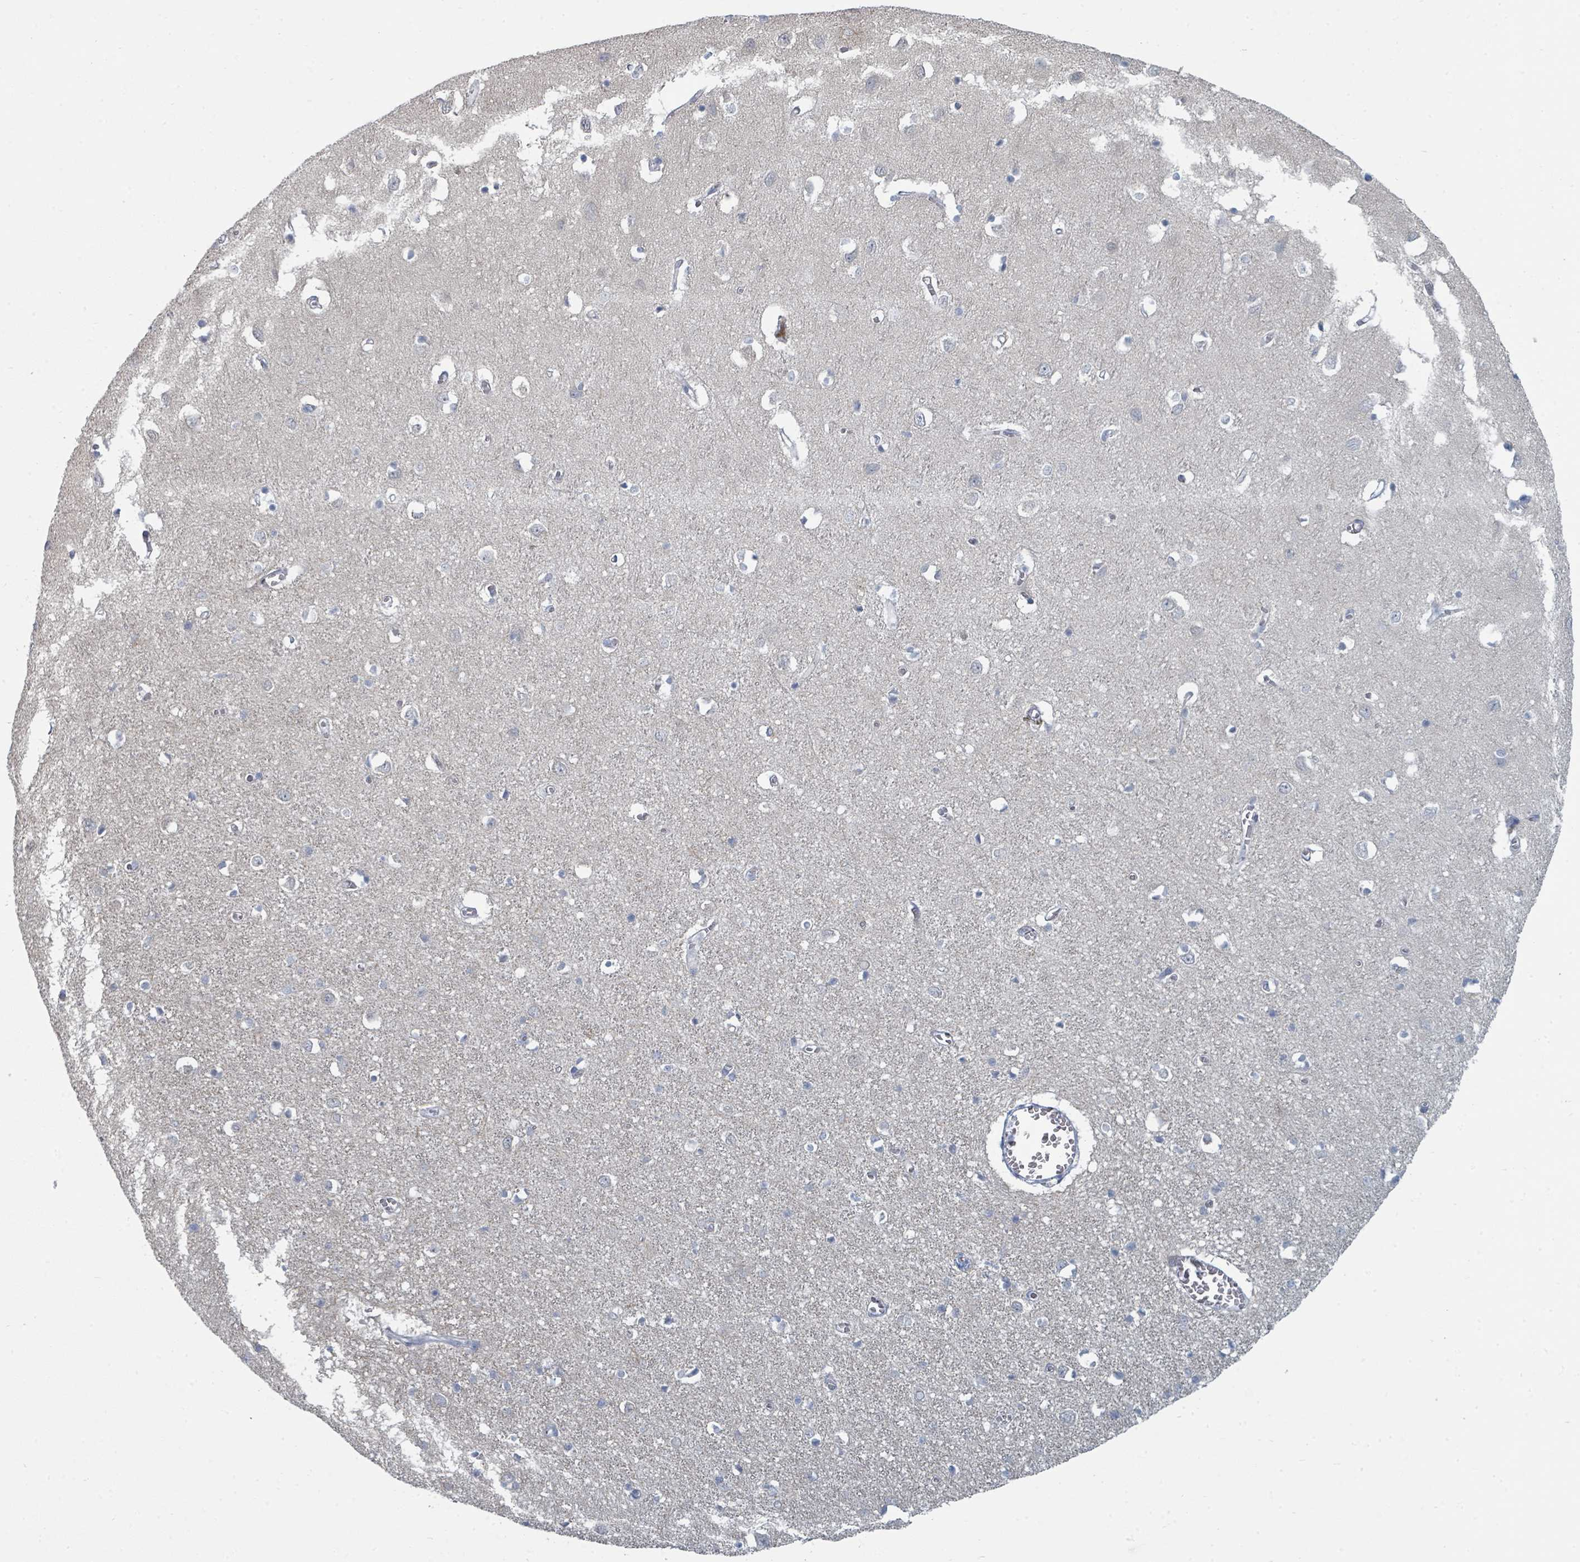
{"staining": {"intensity": "negative", "quantity": "none", "location": "none"}, "tissue": "cerebral cortex", "cell_type": "Endothelial cells", "image_type": "normal", "snomed": [{"axis": "morphology", "description": "Normal tissue, NOS"}, {"axis": "topography", "description": "Cerebral cortex"}], "caption": "An IHC histopathology image of benign cerebral cortex is shown. There is no staining in endothelial cells of cerebral cortex.", "gene": "SLC25A45", "patient": {"sex": "female", "age": 64}}